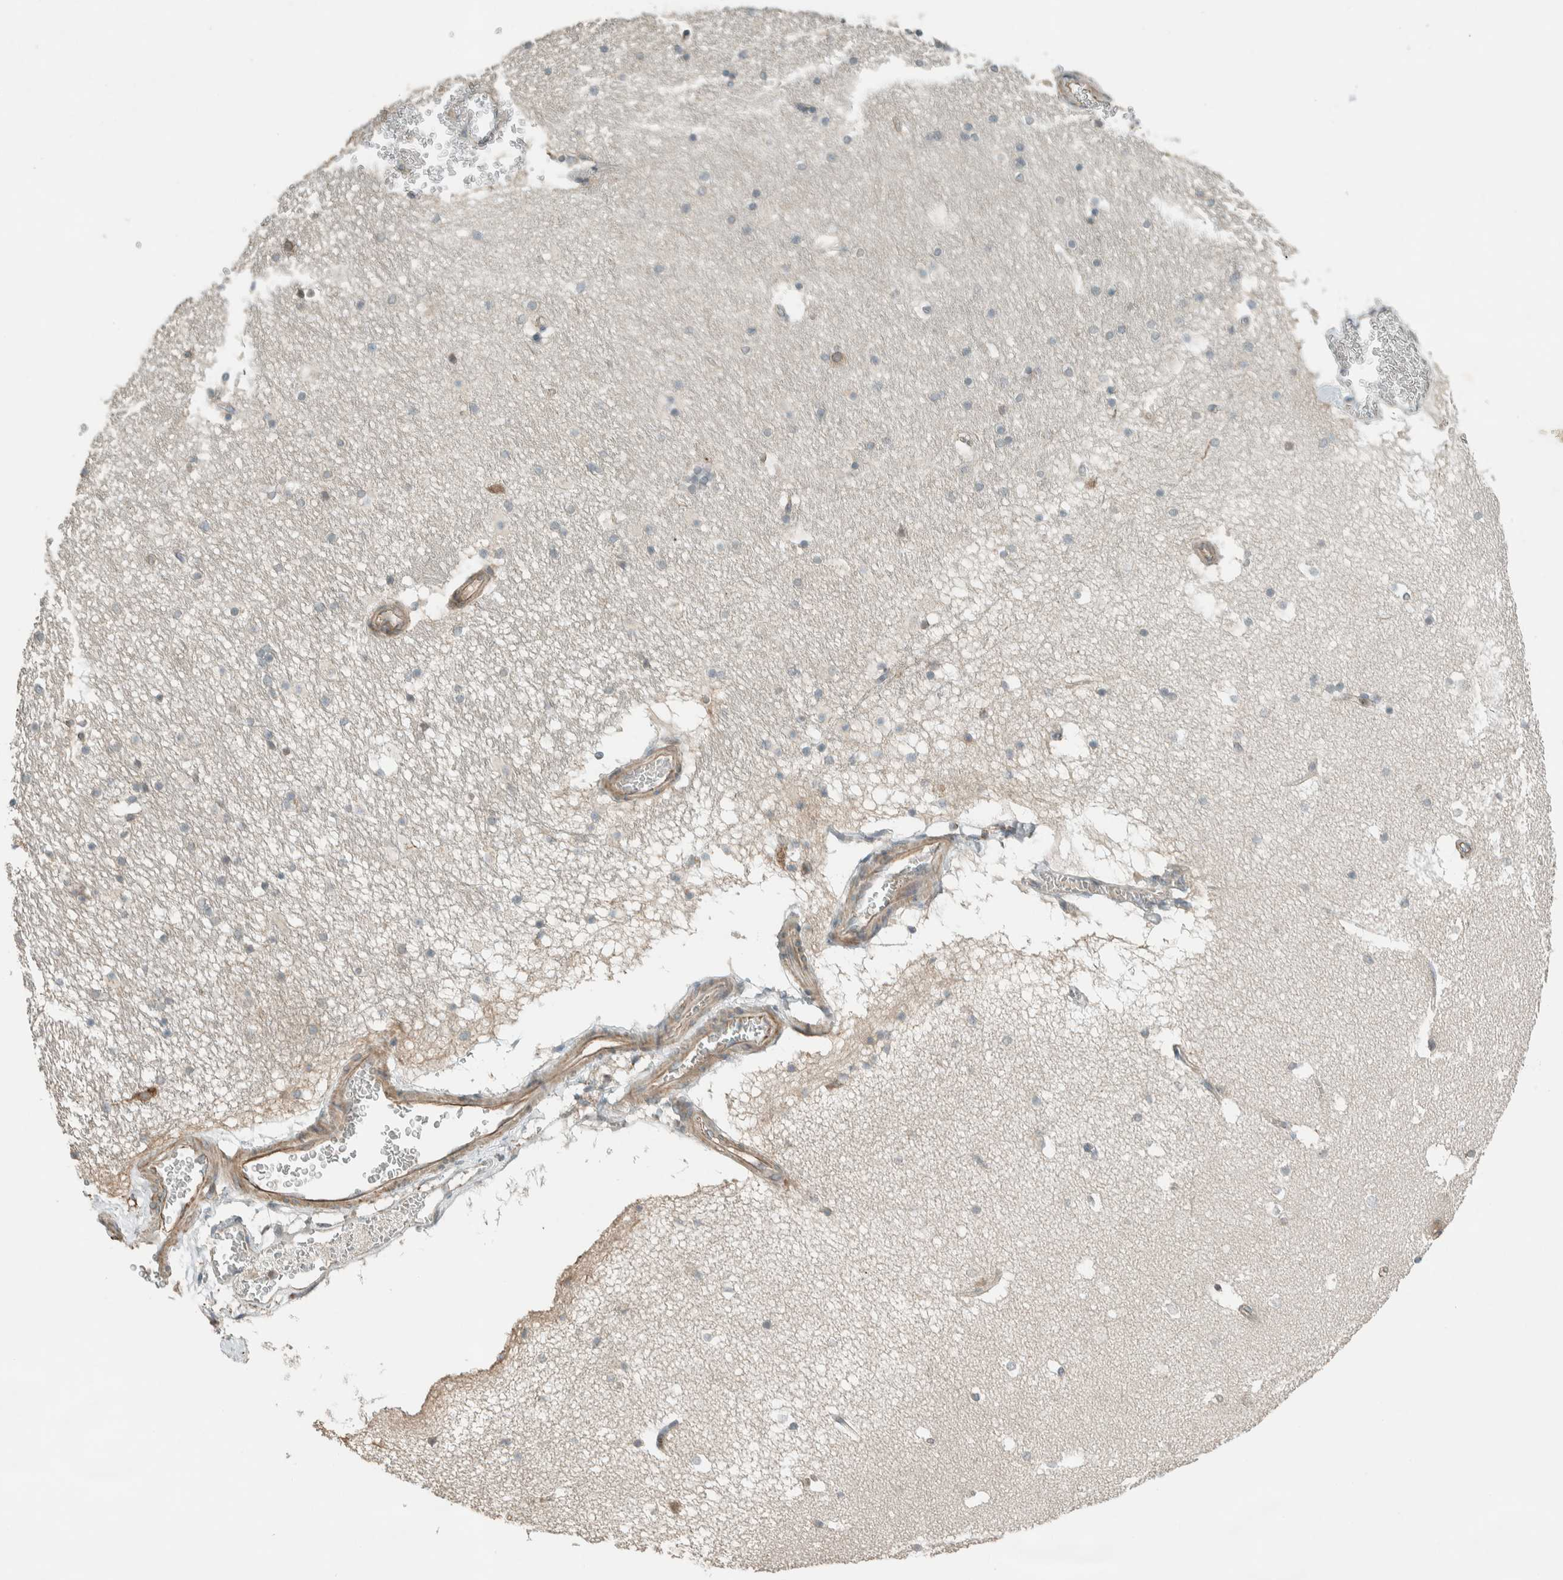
{"staining": {"intensity": "moderate", "quantity": "<25%", "location": "cytoplasmic/membranous"}, "tissue": "hippocampus", "cell_type": "Glial cells", "image_type": "normal", "snomed": [{"axis": "morphology", "description": "Normal tissue, NOS"}, {"axis": "topography", "description": "Hippocampus"}], "caption": "The histopathology image demonstrates a brown stain indicating the presence of a protein in the cytoplasmic/membranous of glial cells in hippocampus.", "gene": "SEL1L", "patient": {"sex": "male", "age": 45}}